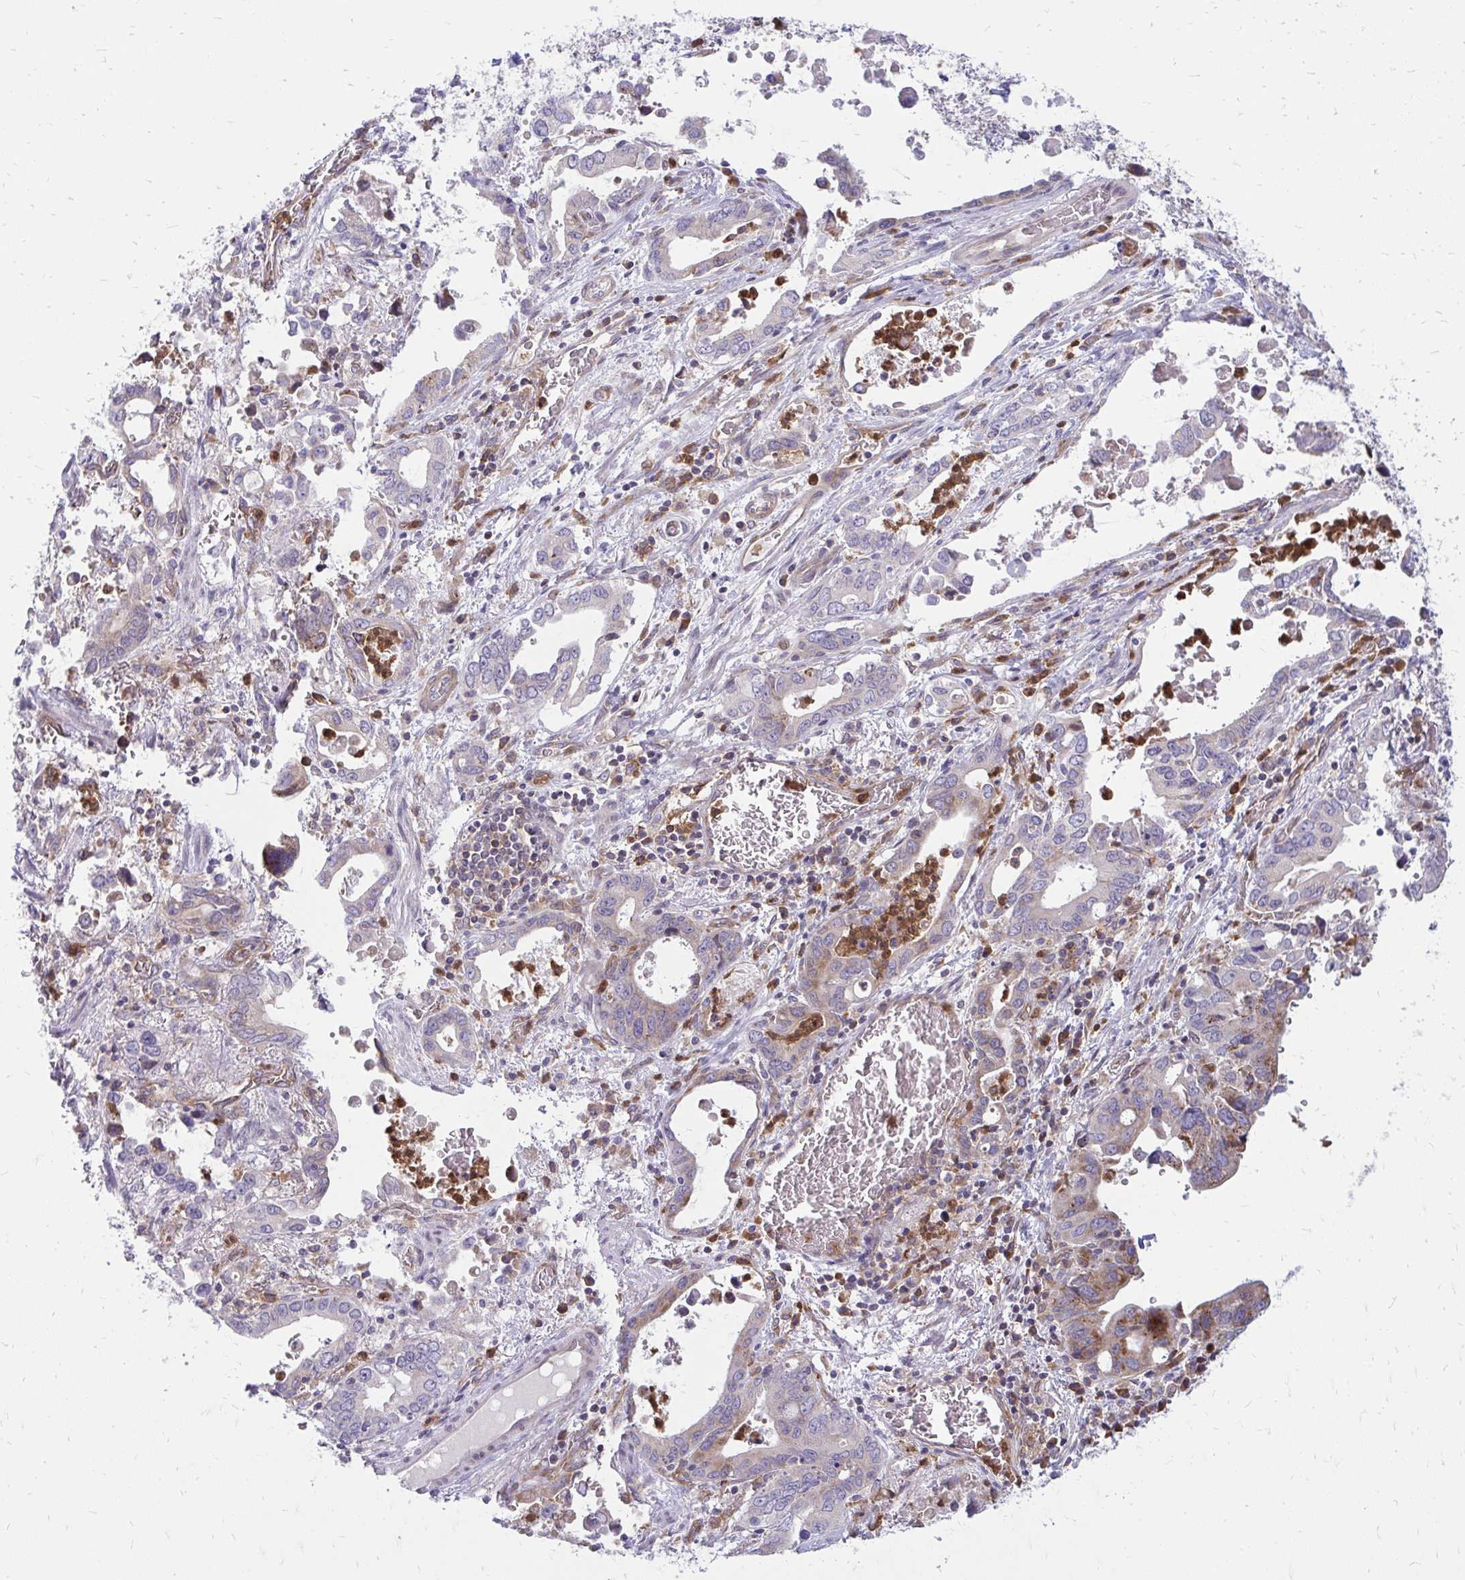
{"staining": {"intensity": "negative", "quantity": "none", "location": "none"}, "tissue": "stomach cancer", "cell_type": "Tumor cells", "image_type": "cancer", "snomed": [{"axis": "morphology", "description": "Adenocarcinoma, NOS"}, {"axis": "topography", "description": "Stomach, upper"}], "caption": "High magnification brightfield microscopy of stomach cancer (adenocarcinoma) stained with DAB (brown) and counterstained with hematoxylin (blue): tumor cells show no significant expression. (DAB (3,3'-diaminobenzidine) immunohistochemistry visualized using brightfield microscopy, high magnification).", "gene": "ASAP1", "patient": {"sex": "male", "age": 74}}